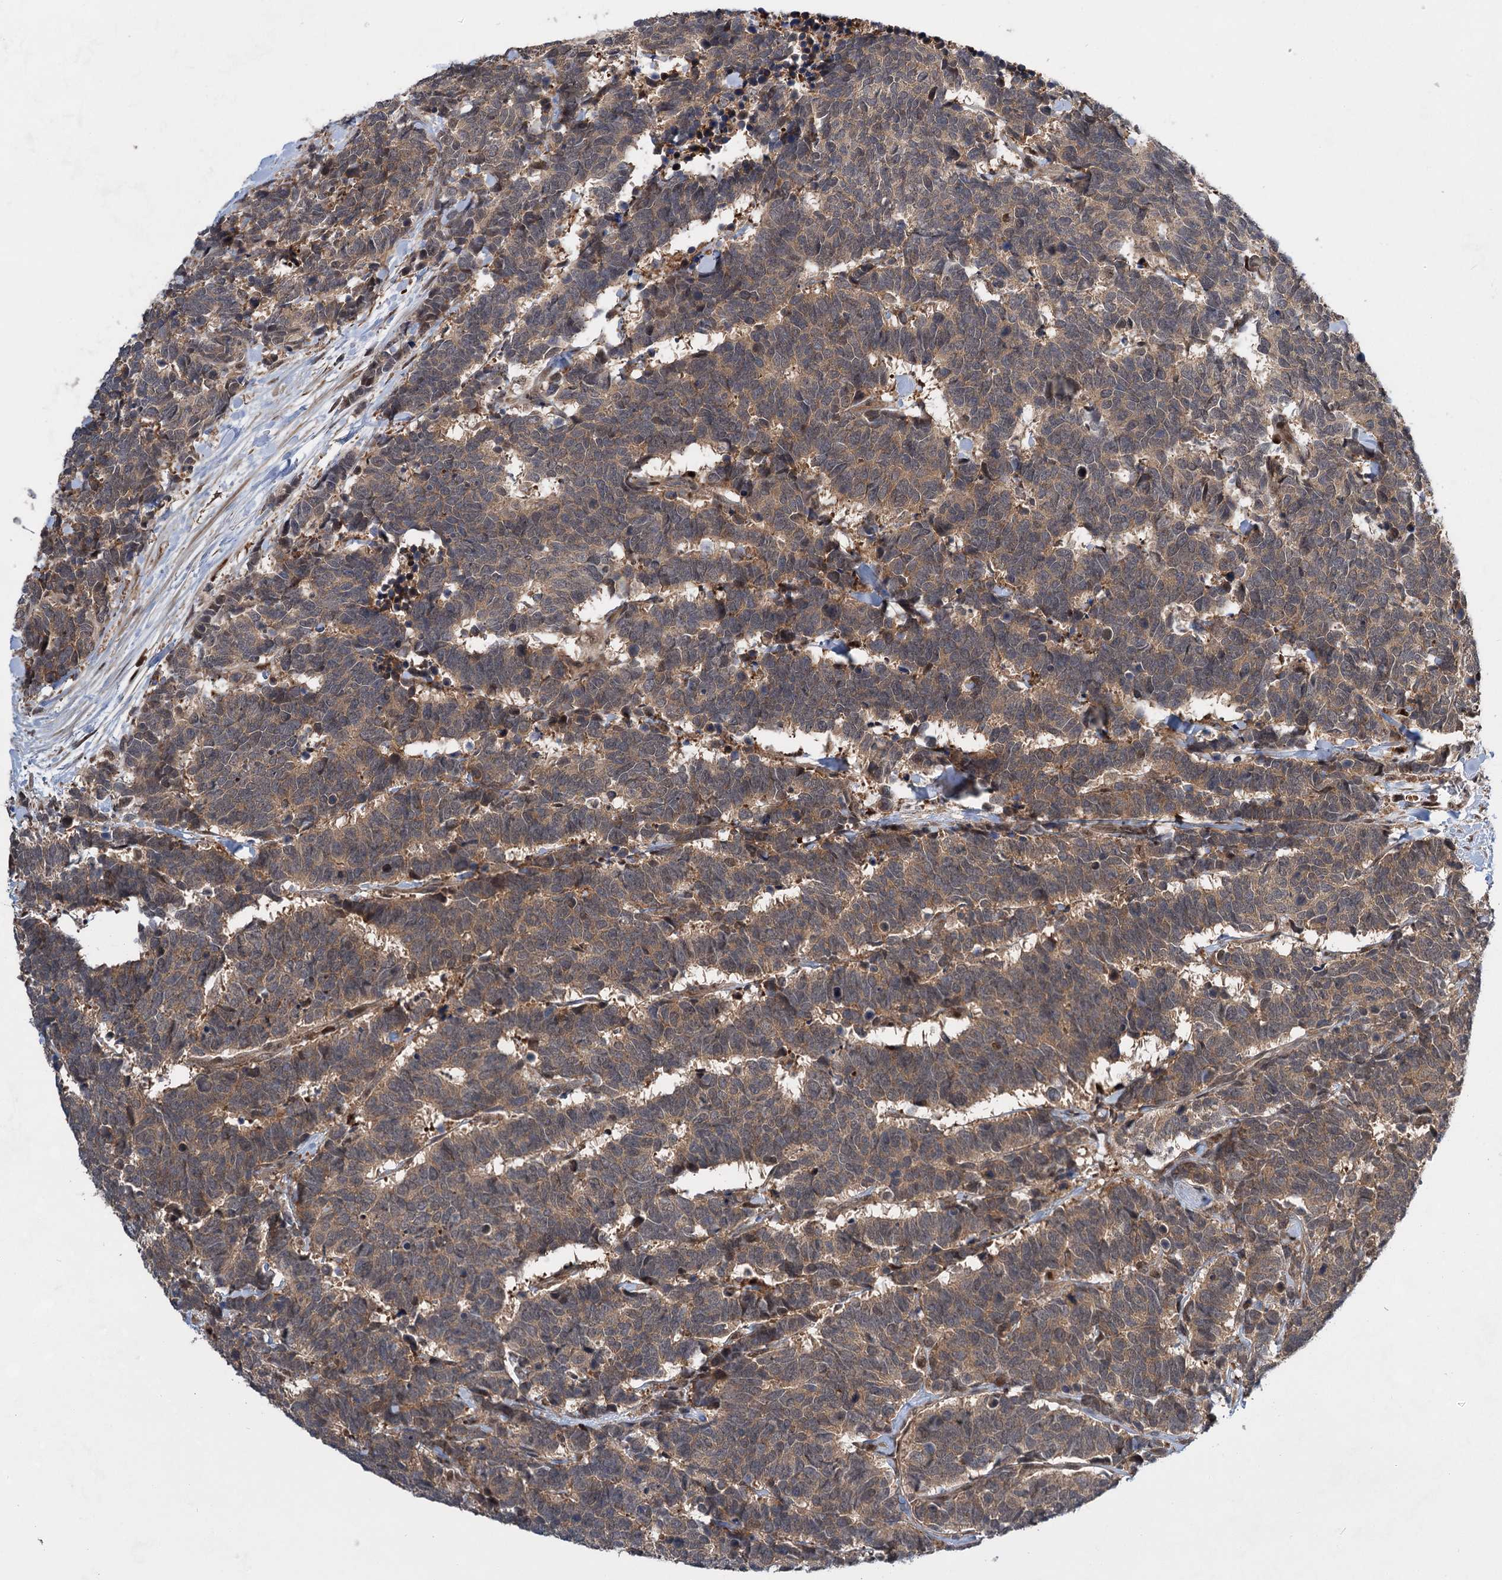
{"staining": {"intensity": "moderate", "quantity": ">75%", "location": "cytoplasmic/membranous"}, "tissue": "carcinoid", "cell_type": "Tumor cells", "image_type": "cancer", "snomed": [{"axis": "morphology", "description": "Carcinoma, NOS"}, {"axis": "morphology", "description": "Carcinoid, malignant, NOS"}, {"axis": "topography", "description": "Urinary bladder"}], "caption": "Brown immunohistochemical staining in carcinoid displays moderate cytoplasmic/membranous expression in approximately >75% of tumor cells.", "gene": "GPBP1", "patient": {"sex": "male", "age": 57}}